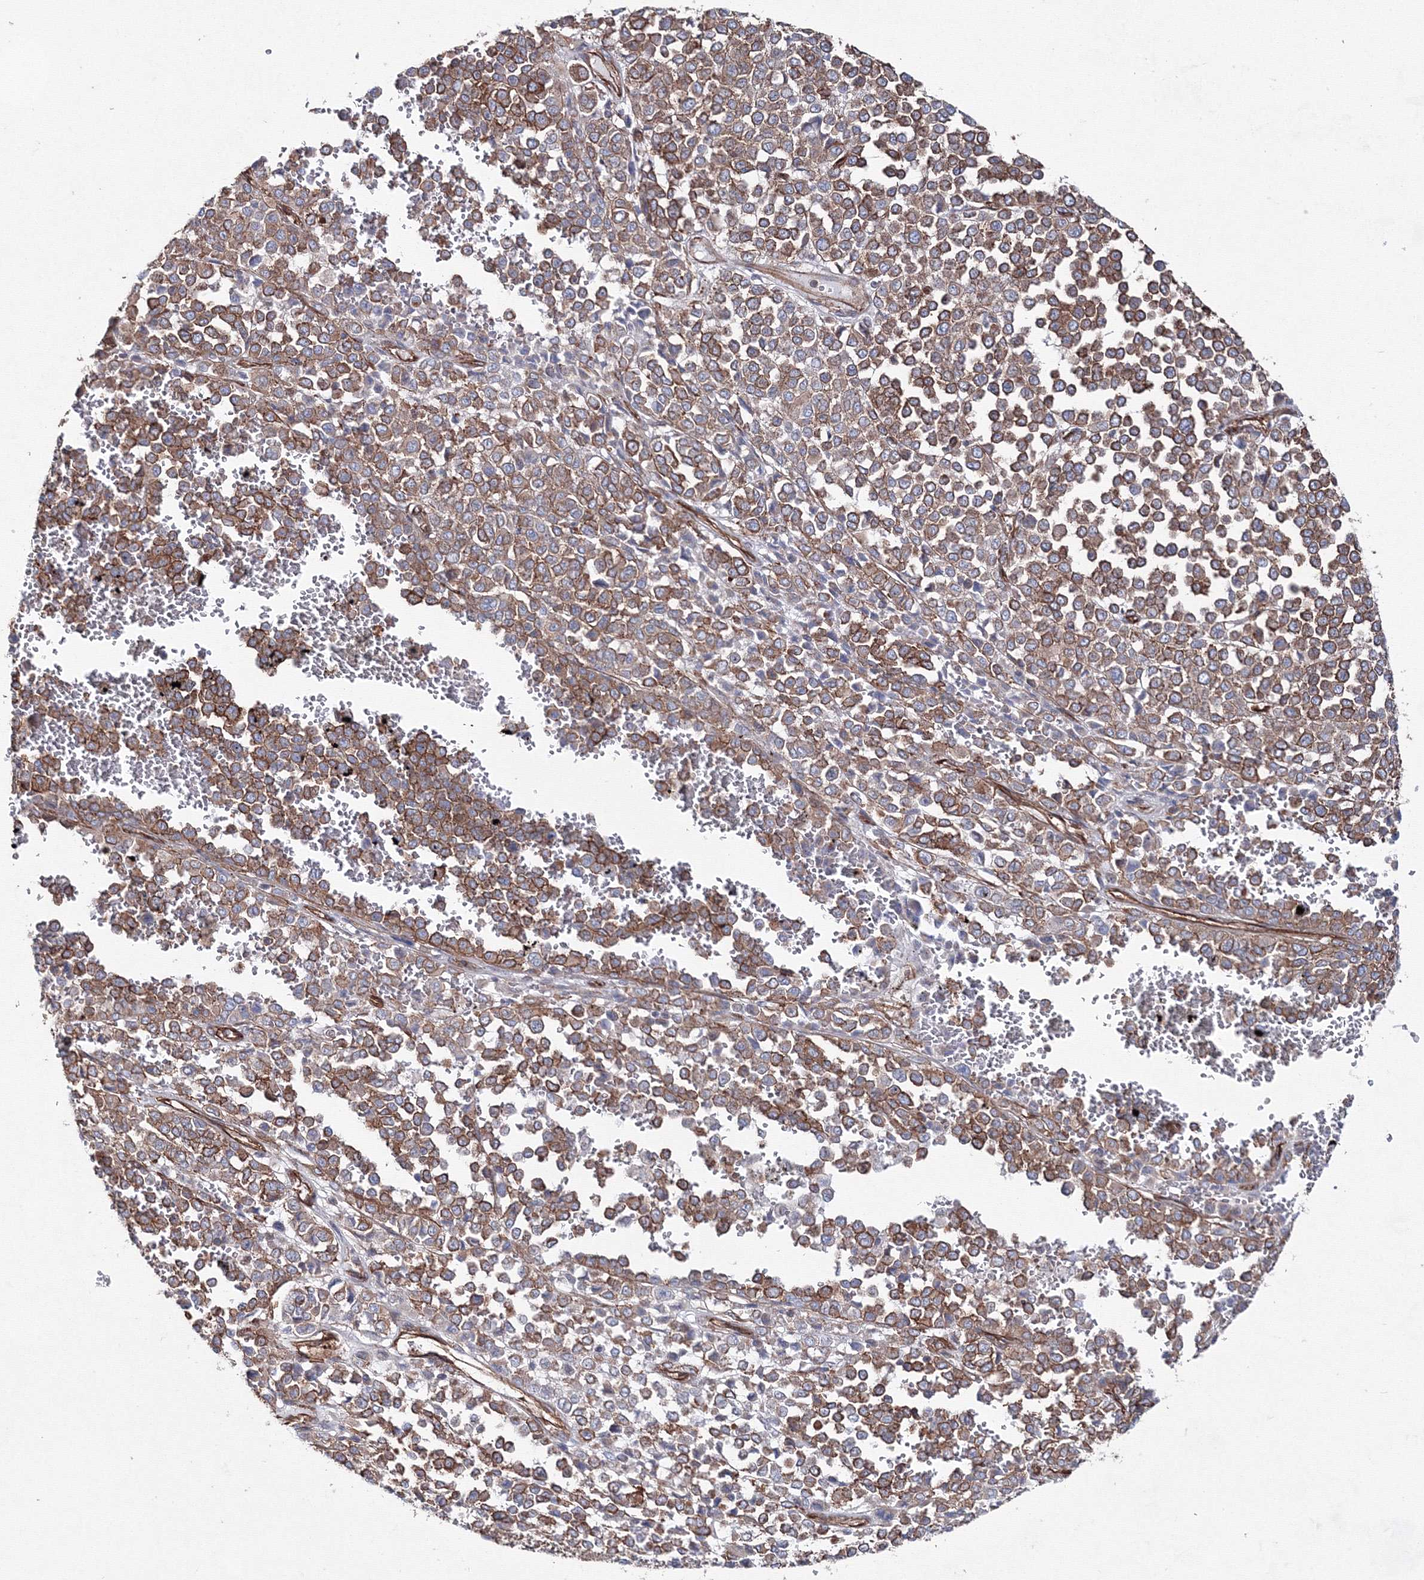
{"staining": {"intensity": "moderate", "quantity": ">75%", "location": "cytoplasmic/membranous"}, "tissue": "melanoma", "cell_type": "Tumor cells", "image_type": "cancer", "snomed": [{"axis": "morphology", "description": "Malignant melanoma, Metastatic site"}, {"axis": "topography", "description": "Pancreas"}], "caption": "DAB immunohistochemical staining of melanoma shows moderate cytoplasmic/membranous protein positivity in about >75% of tumor cells. (brown staining indicates protein expression, while blue staining denotes nuclei).", "gene": "ANKRD37", "patient": {"sex": "female", "age": 30}}